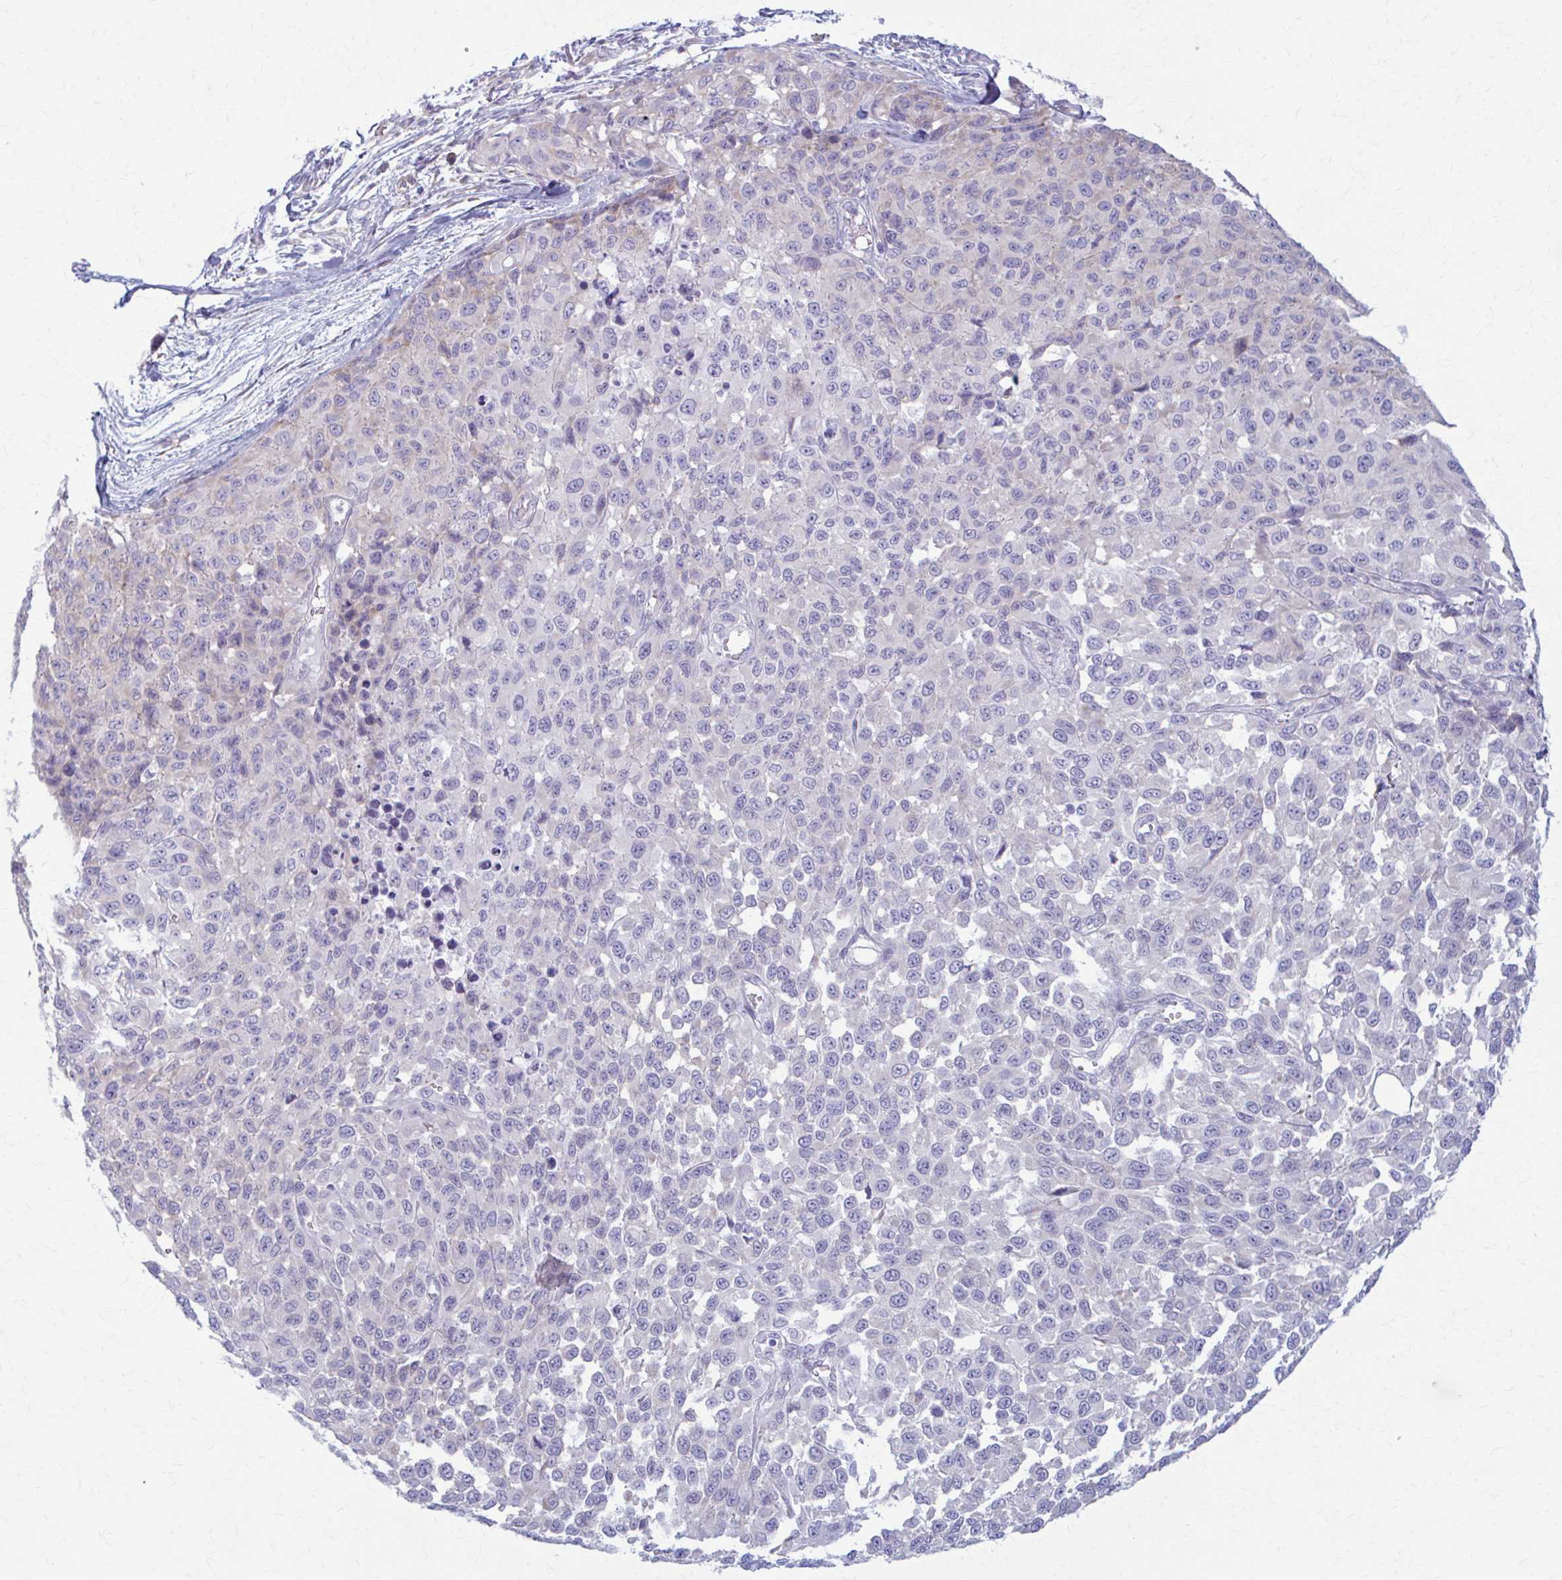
{"staining": {"intensity": "negative", "quantity": "none", "location": "none"}, "tissue": "melanoma", "cell_type": "Tumor cells", "image_type": "cancer", "snomed": [{"axis": "morphology", "description": "Malignant melanoma, NOS"}, {"axis": "topography", "description": "Skin"}], "caption": "Protein analysis of melanoma exhibits no significant positivity in tumor cells.", "gene": "PRKRA", "patient": {"sex": "male", "age": 62}}